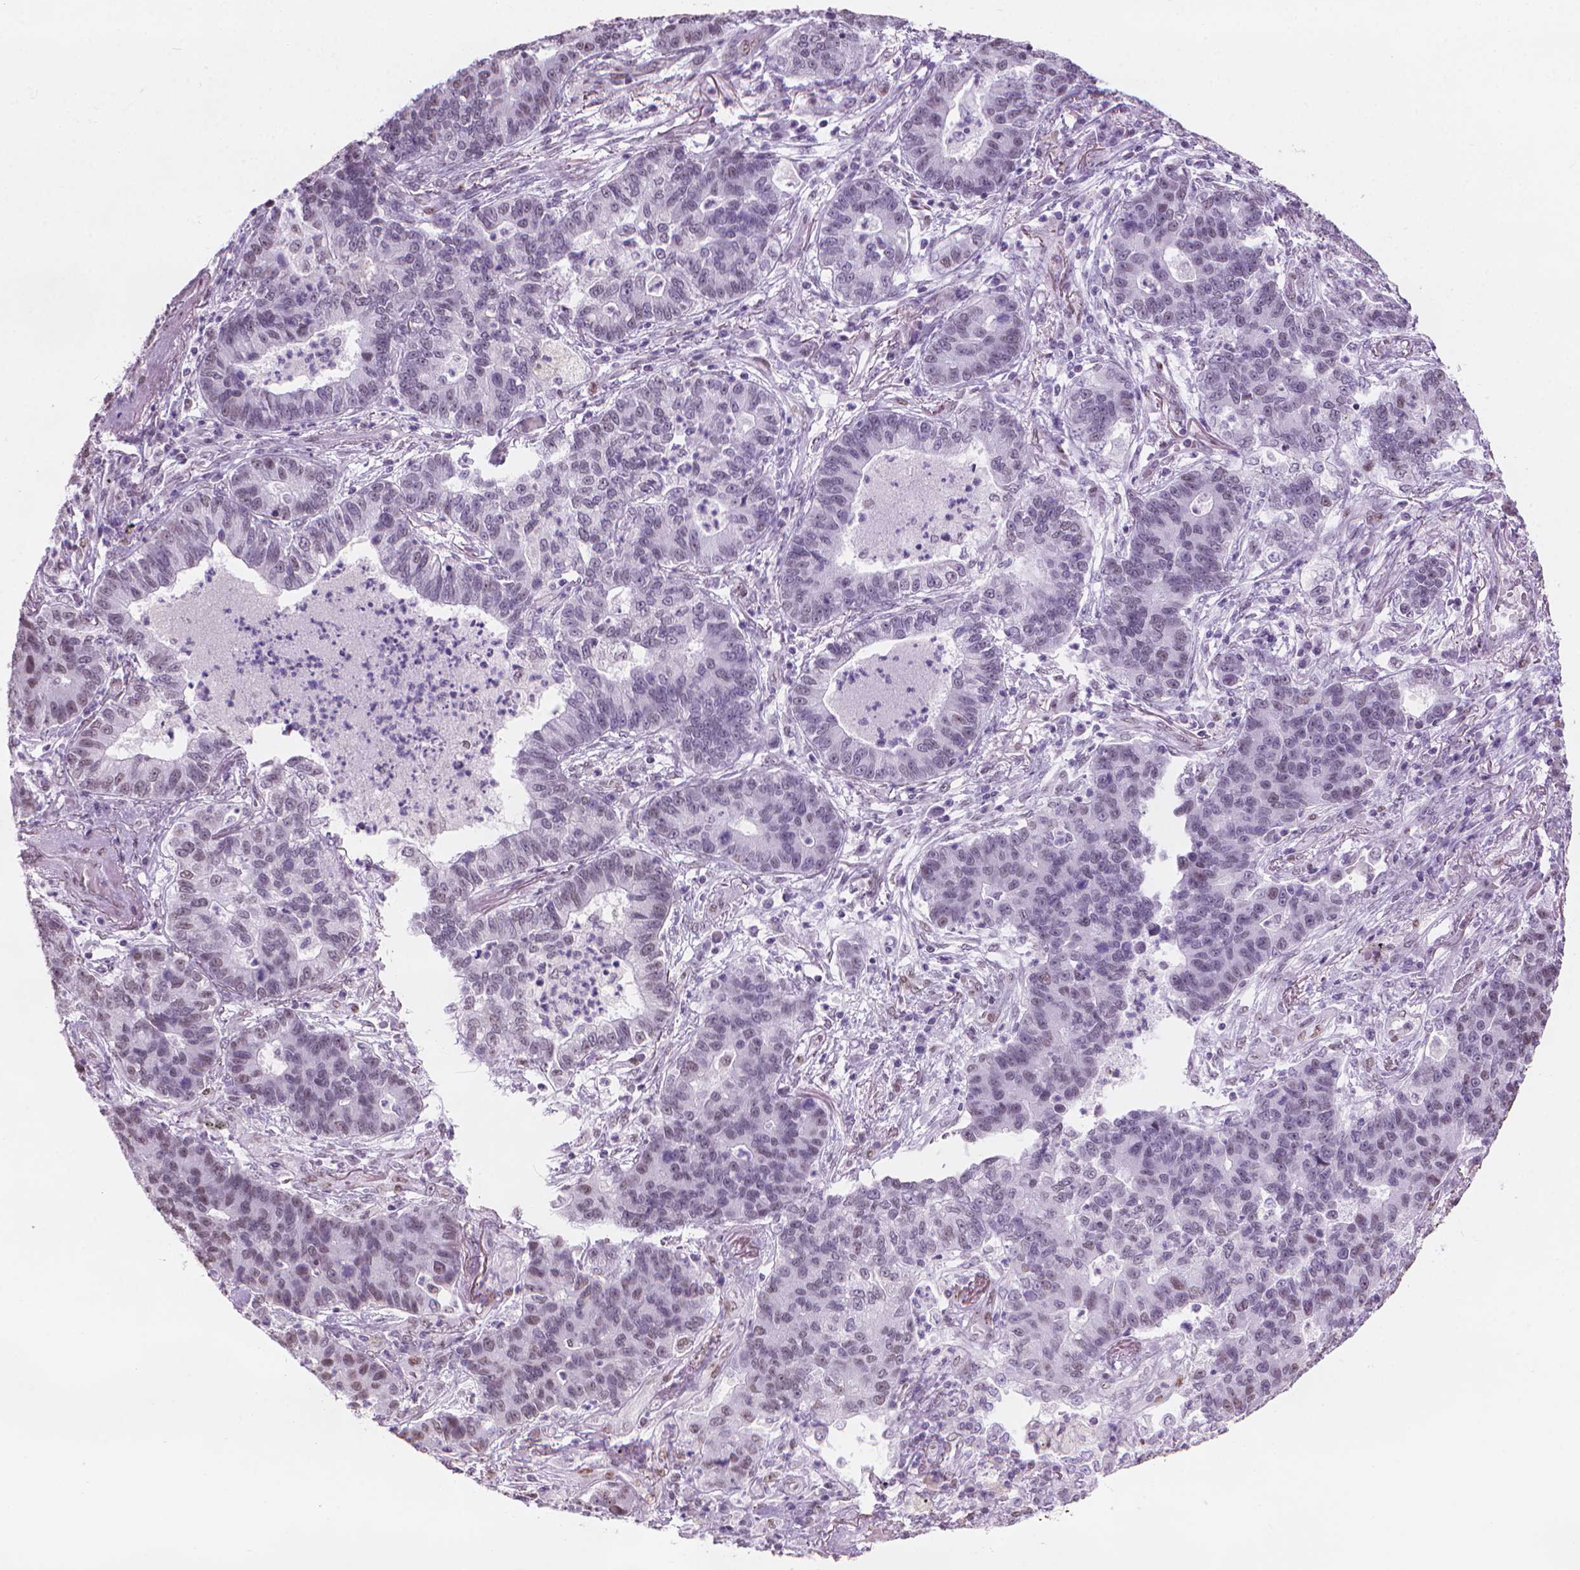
{"staining": {"intensity": "negative", "quantity": "none", "location": "none"}, "tissue": "lung cancer", "cell_type": "Tumor cells", "image_type": "cancer", "snomed": [{"axis": "morphology", "description": "Adenocarcinoma, NOS"}, {"axis": "topography", "description": "Lung"}], "caption": "An image of human lung adenocarcinoma is negative for staining in tumor cells. (DAB immunohistochemistry, high magnification).", "gene": "PIAS2", "patient": {"sex": "female", "age": 57}}